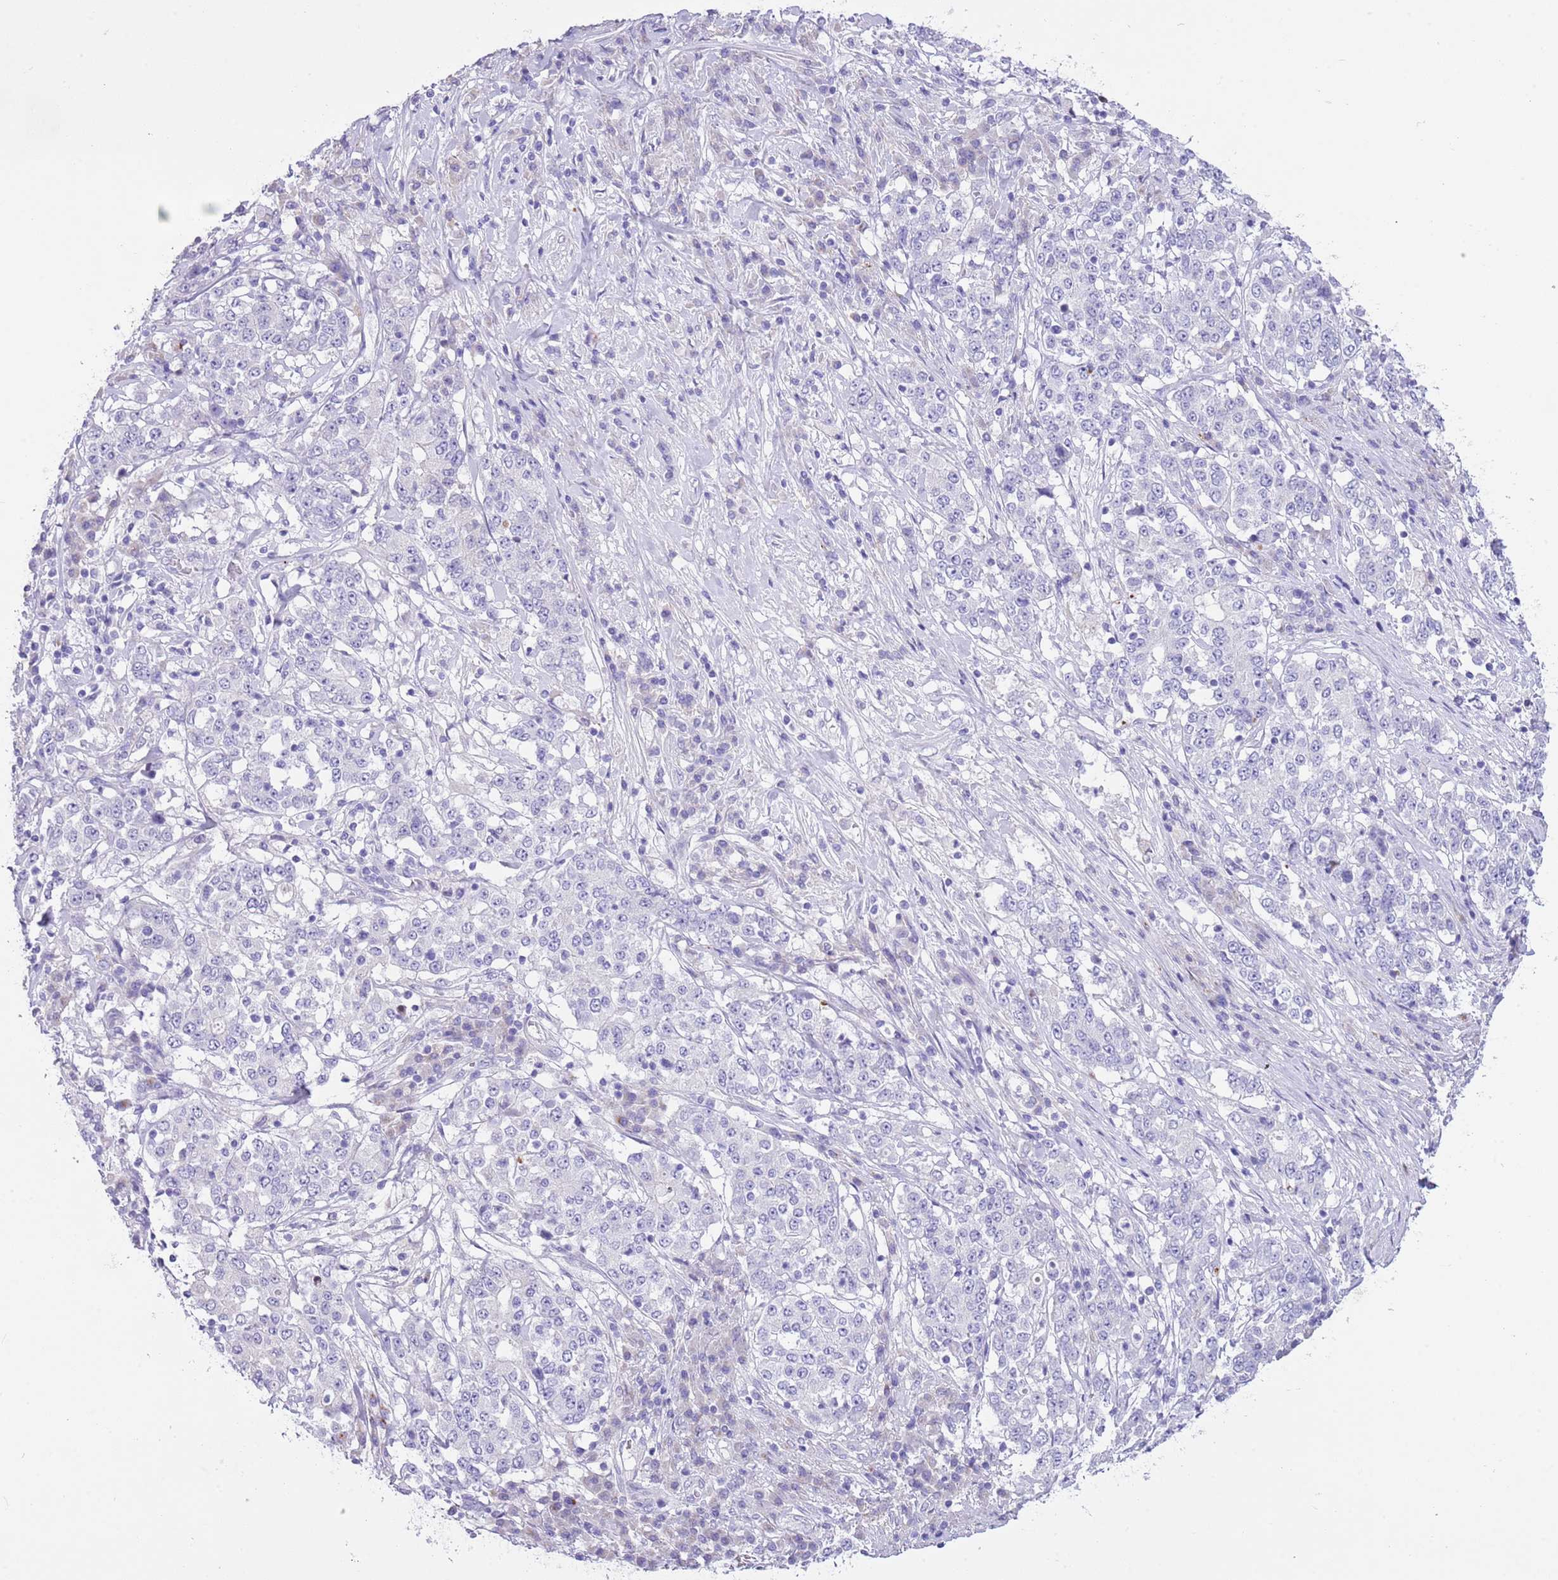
{"staining": {"intensity": "negative", "quantity": "none", "location": "none"}, "tissue": "stomach cancer", "cell_type": "Tumor cells", "image_type": "cancer", "snomed": [{"axis": "morphology", "description": "Adenocarcinoma, NOS"}, {"axis": "topography", "description": "Stomach"}], "caption": "The micrograph exhibits no staining of tumor cells in stomach cancer.", "gene": "CLEC2A", "patient": {"sex": "male", "age": 59}}